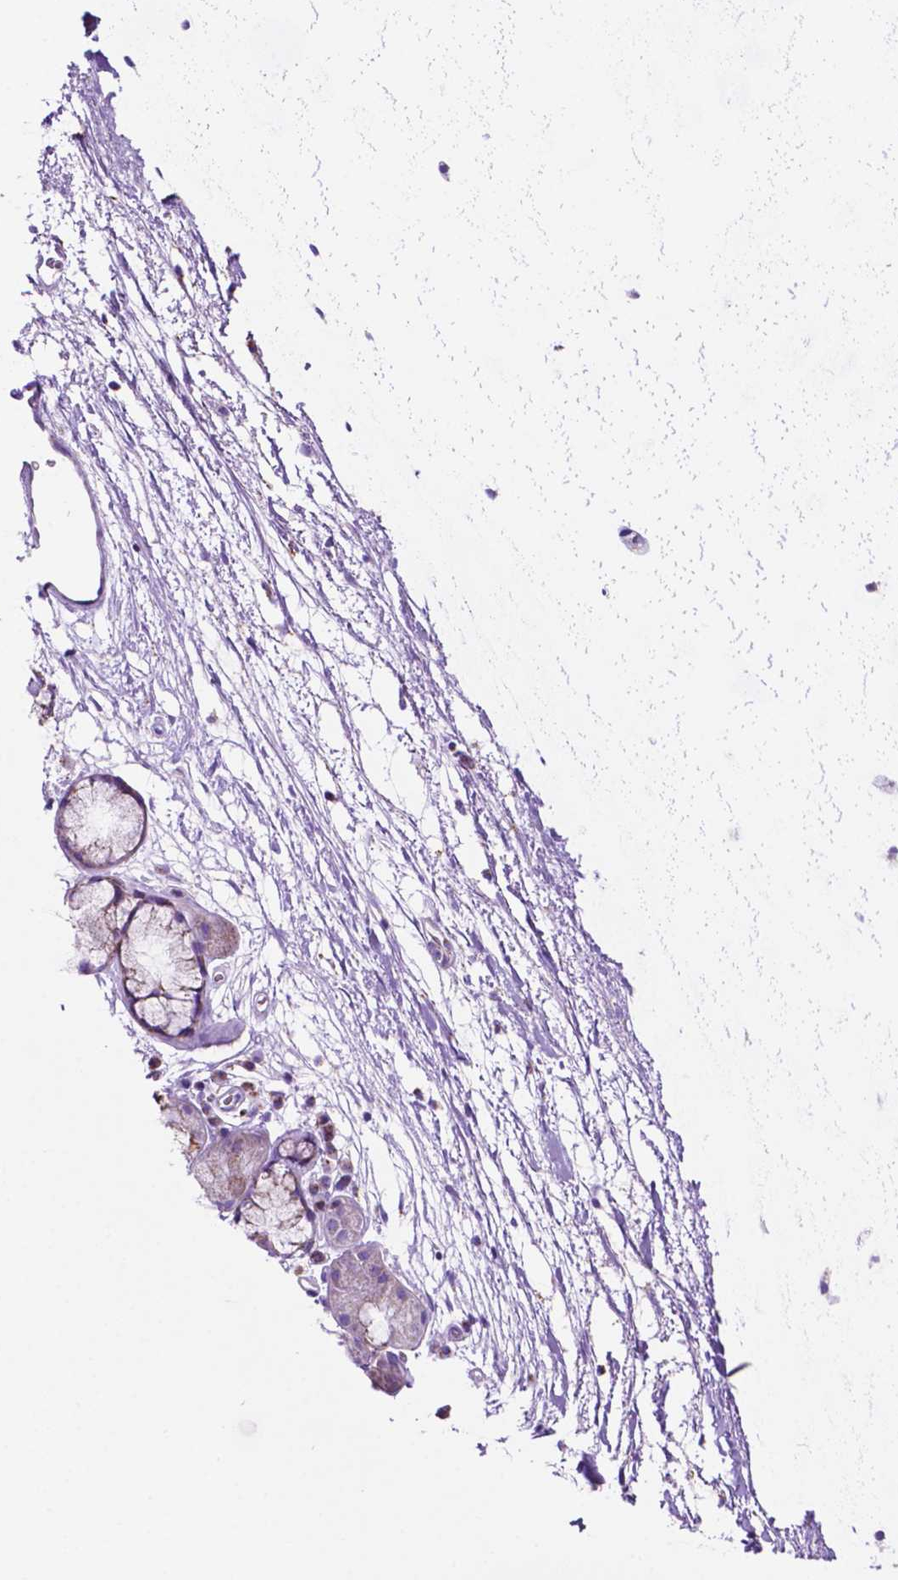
{"staining": {"intensity": "negative", "quantity": "none", "location": "none"}, "tissue": "adipose tissue", "cell_type": "Adipocytes", "image_type": "normal", "snomed": [{"axis": "morphology", "description": "Normal tissue, NOS"}, {"axis": "topography", "description": "Cartilage tissue"}, {"axis": "topography", "description": "Bronchus"}], "caption": "IHC histopathology image of benign adipose tissue: human adipose tissue stained with DAB (3,3'-diaminobenzidine) shows no significant protein expression in adipocytes. Nuclei are stained in blue.", "gene": "GDPD5", "patient": {"sex": "male", "age": 58}}